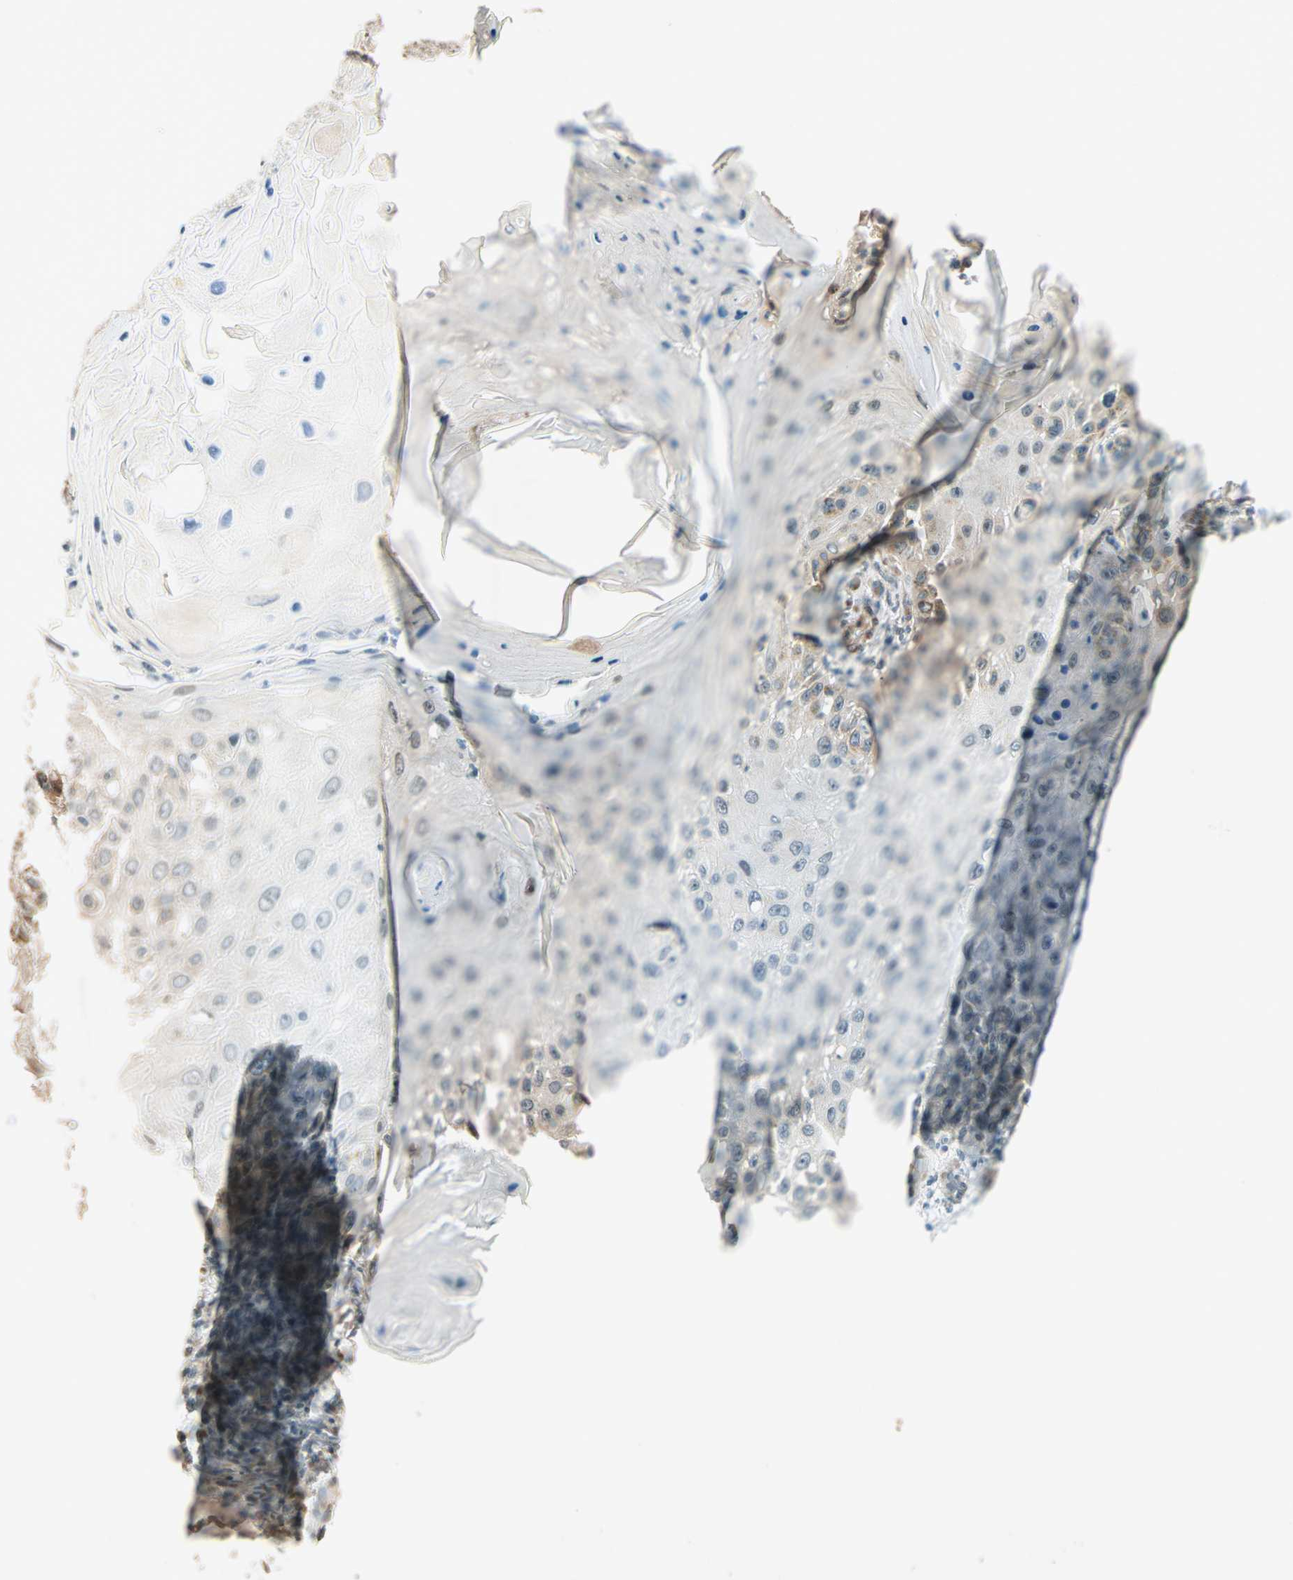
{"staining": {"intensity": "weak", "quantity": "<25%", "location": "cytoplasmic/membranous"}, "tissue": "skin cancer", "cell_type": "Tumor cells", "image_type": "cancer", "snomed": [{"axis": "morphology", "description": "Squamous cell carcinoma, NOS"}, {"axis": "topography", "description": "Skin"}], "caption": "Tumor cells are negative for brown protein staining in skin squamous cell carcinoma.", "gene": "PRDM2", "patient": {"sex": "female", "age": 44}}